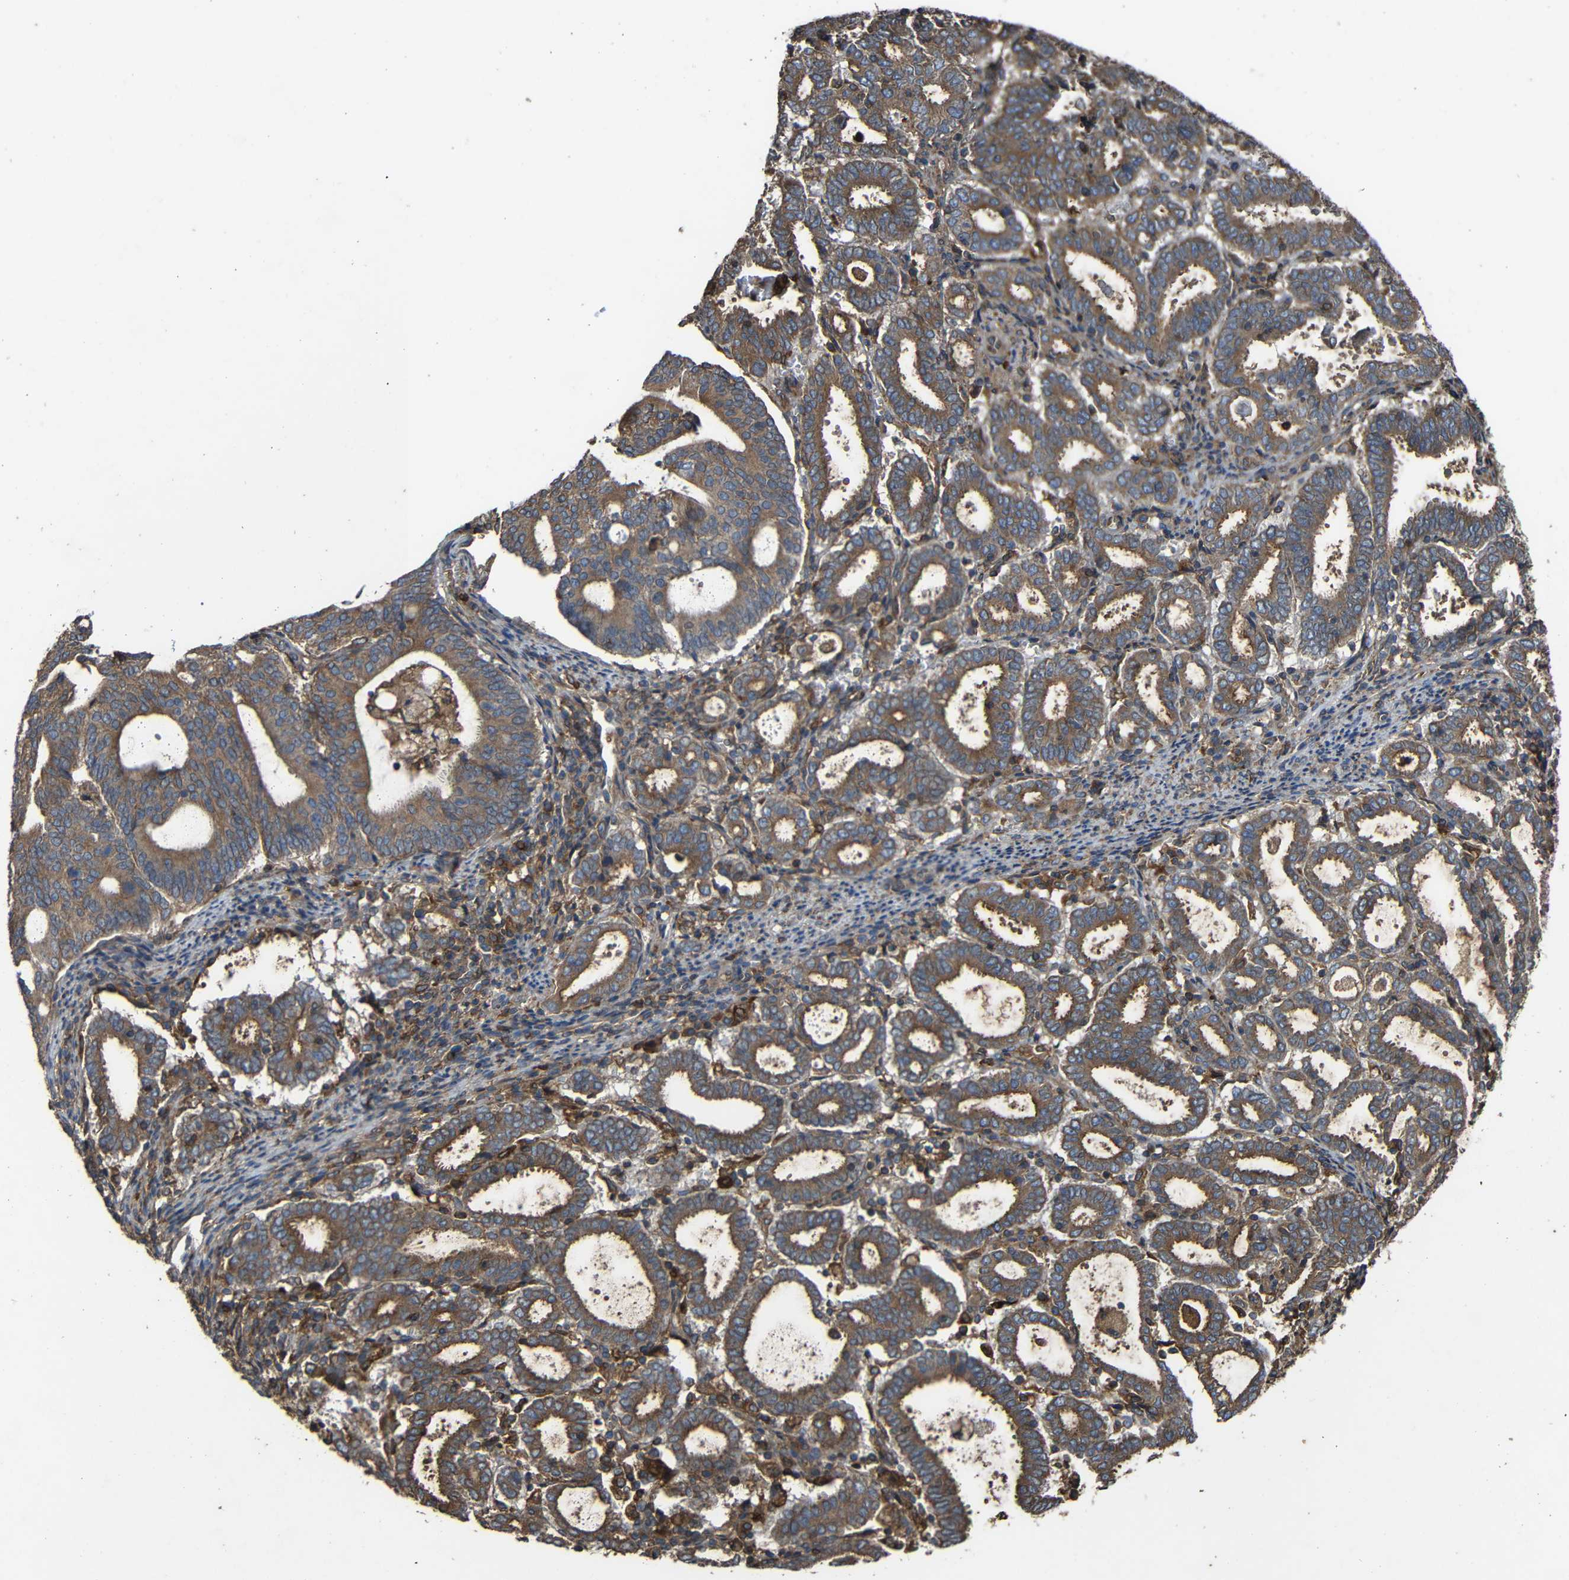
{"staining": {"intensity": "moderate", "quantity": ">75%", "location": "cytoplasmic/membranous"}, "tissue": "endometrial cancer", "cell_type": "Tumor cells", "image_type": "cancer", "snomed": [{"axis": "morphology", "description": "Adenocarcinoma, NOS"}, {"axis": "topography", "description": "Uterus"}], "caption": "DAB (3,3'-diaminobenzidine) immunohistochemical staining of endometrial cancer (adenocarcinoma) displays moderate cytoplasmic/membranous protein expression in about >75% of tumor cells.", "gene": "TREM2", "patient": {"sex": "female", "age": 83}}